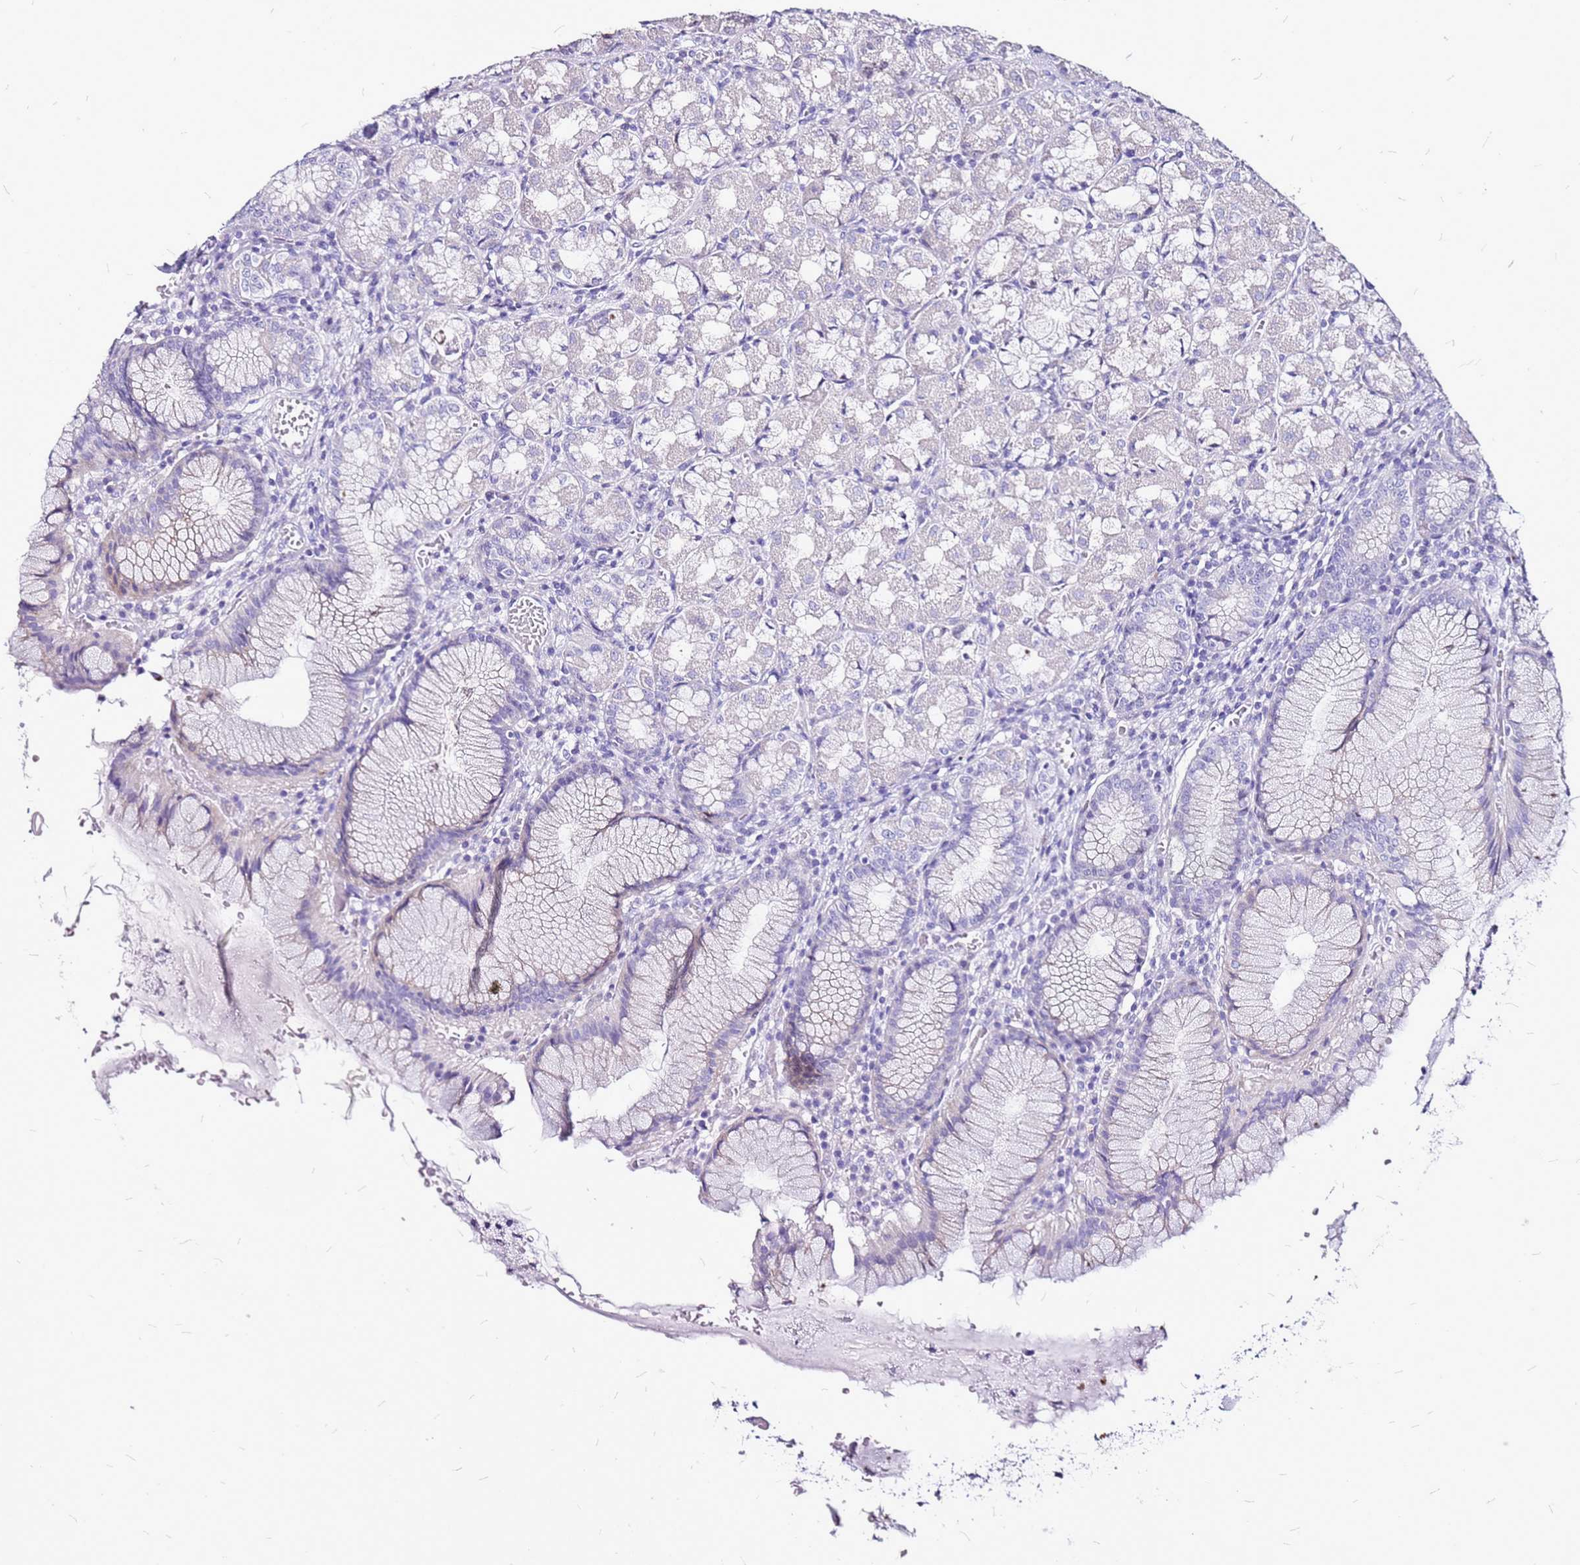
{"staining": {"intensity": "negative", "quantity": "none", "location": "none"}, "tissue": "stomach", "cell_type": "Glandular cells", "image_type": "normal", "snomed": [{"axis": "morphology", "description": "Normal tissue, NOS"}, {"axis": "topography", "description": "Stomach"}], "caption": "Immunohistochemistry (IHC) histopathology image of benign stomach stained for a protein (brown), which displays no positivity in glandular cells.", "gene": "CASD1", "patient": {"sex": "male", "age": 55}}